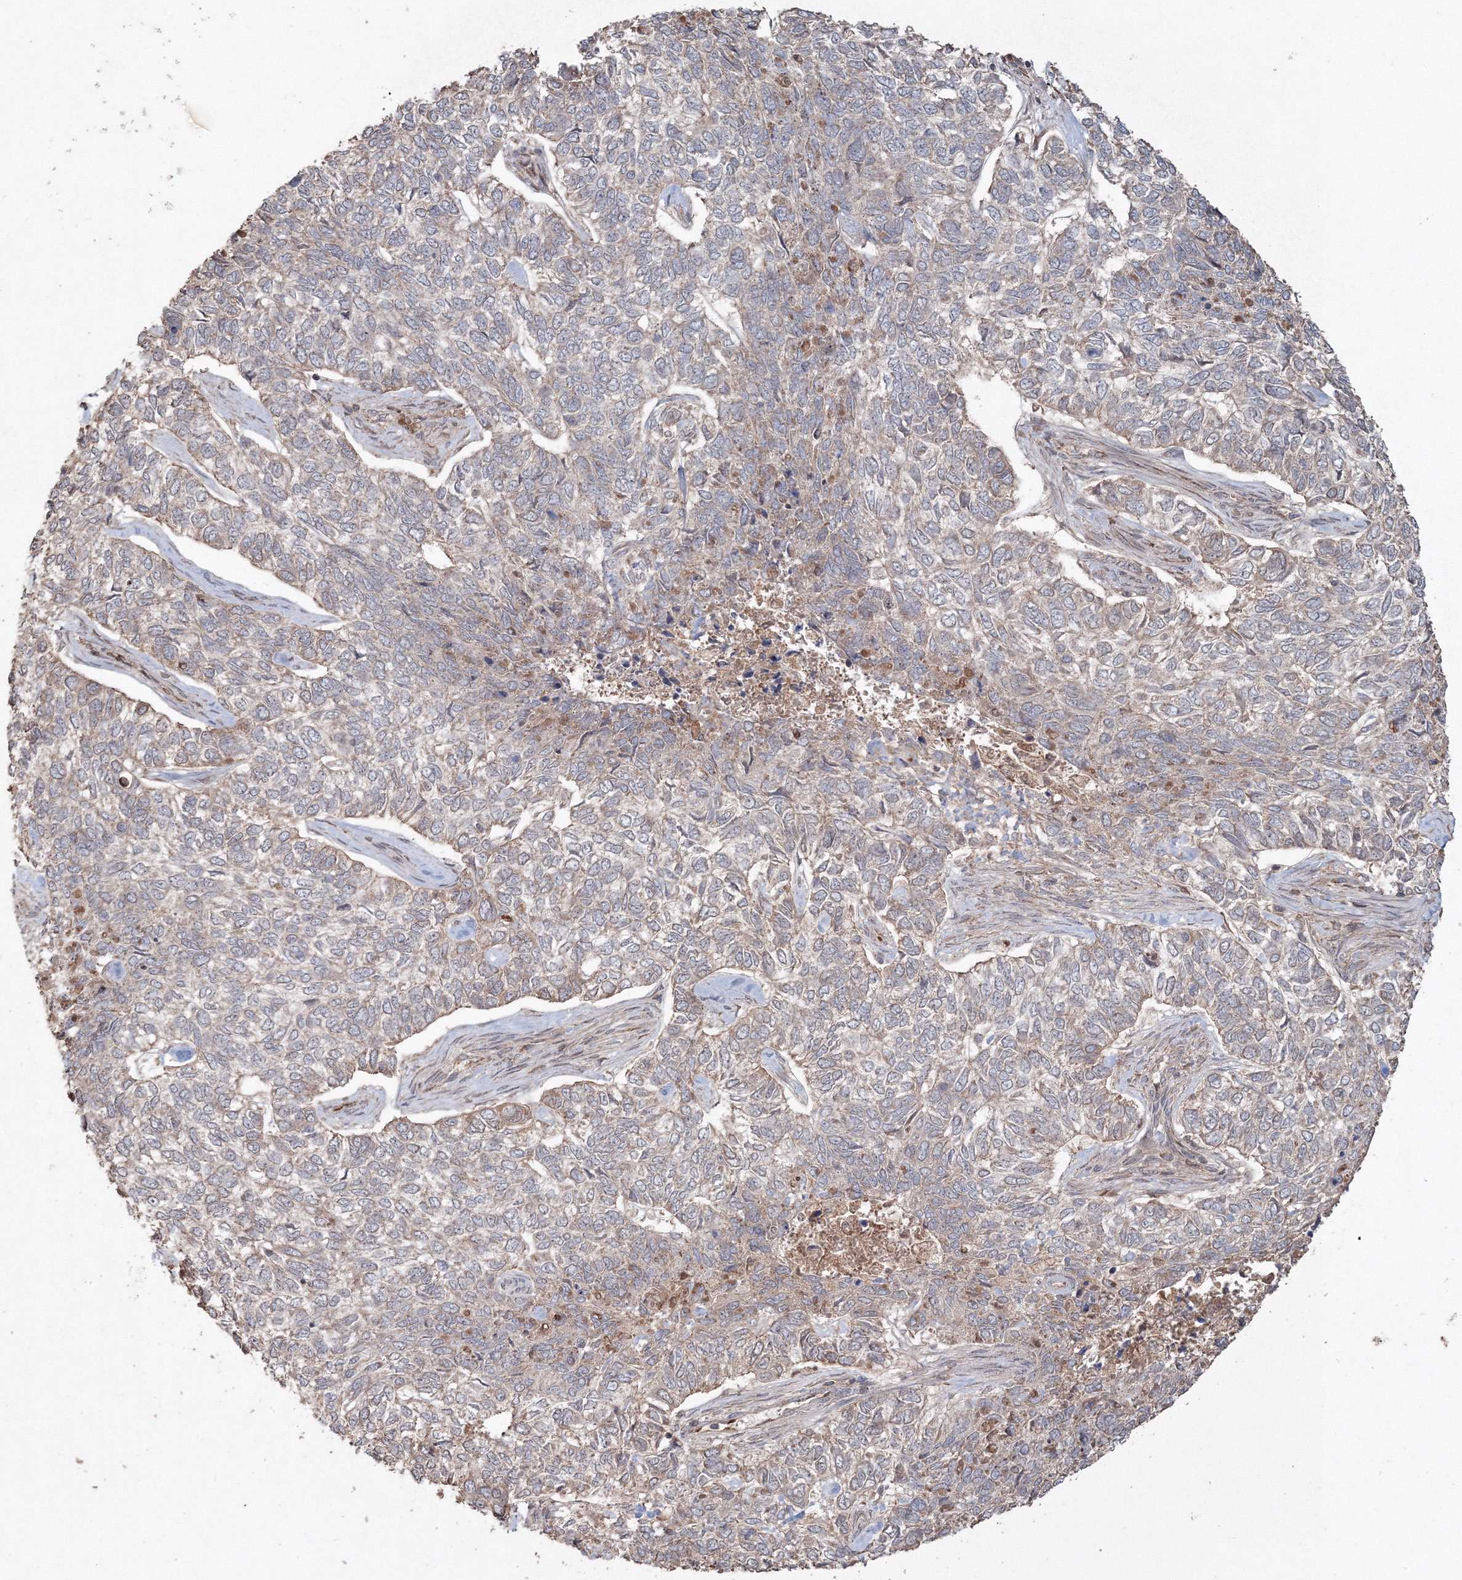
{"staining": {"intensity": "weak", "quantity": "<25%", "location": "cytoplasmic/membranous"}, "tissue": "skin cancer", "cell_type": "Tumor cells", "image_type": "cancer", "snomed": [{"axis": "morphology", "description": "Basal cell carcinoma"}, {"axis": "topography", "description": "Skin"}], "caption": "Photomicrograph shows no protein positivity in tumor cells of skin cancer (basal cell carcinoma) tissue.", "gene": "ANAPC16", "patient": {"sex": "female", "age": 65}}